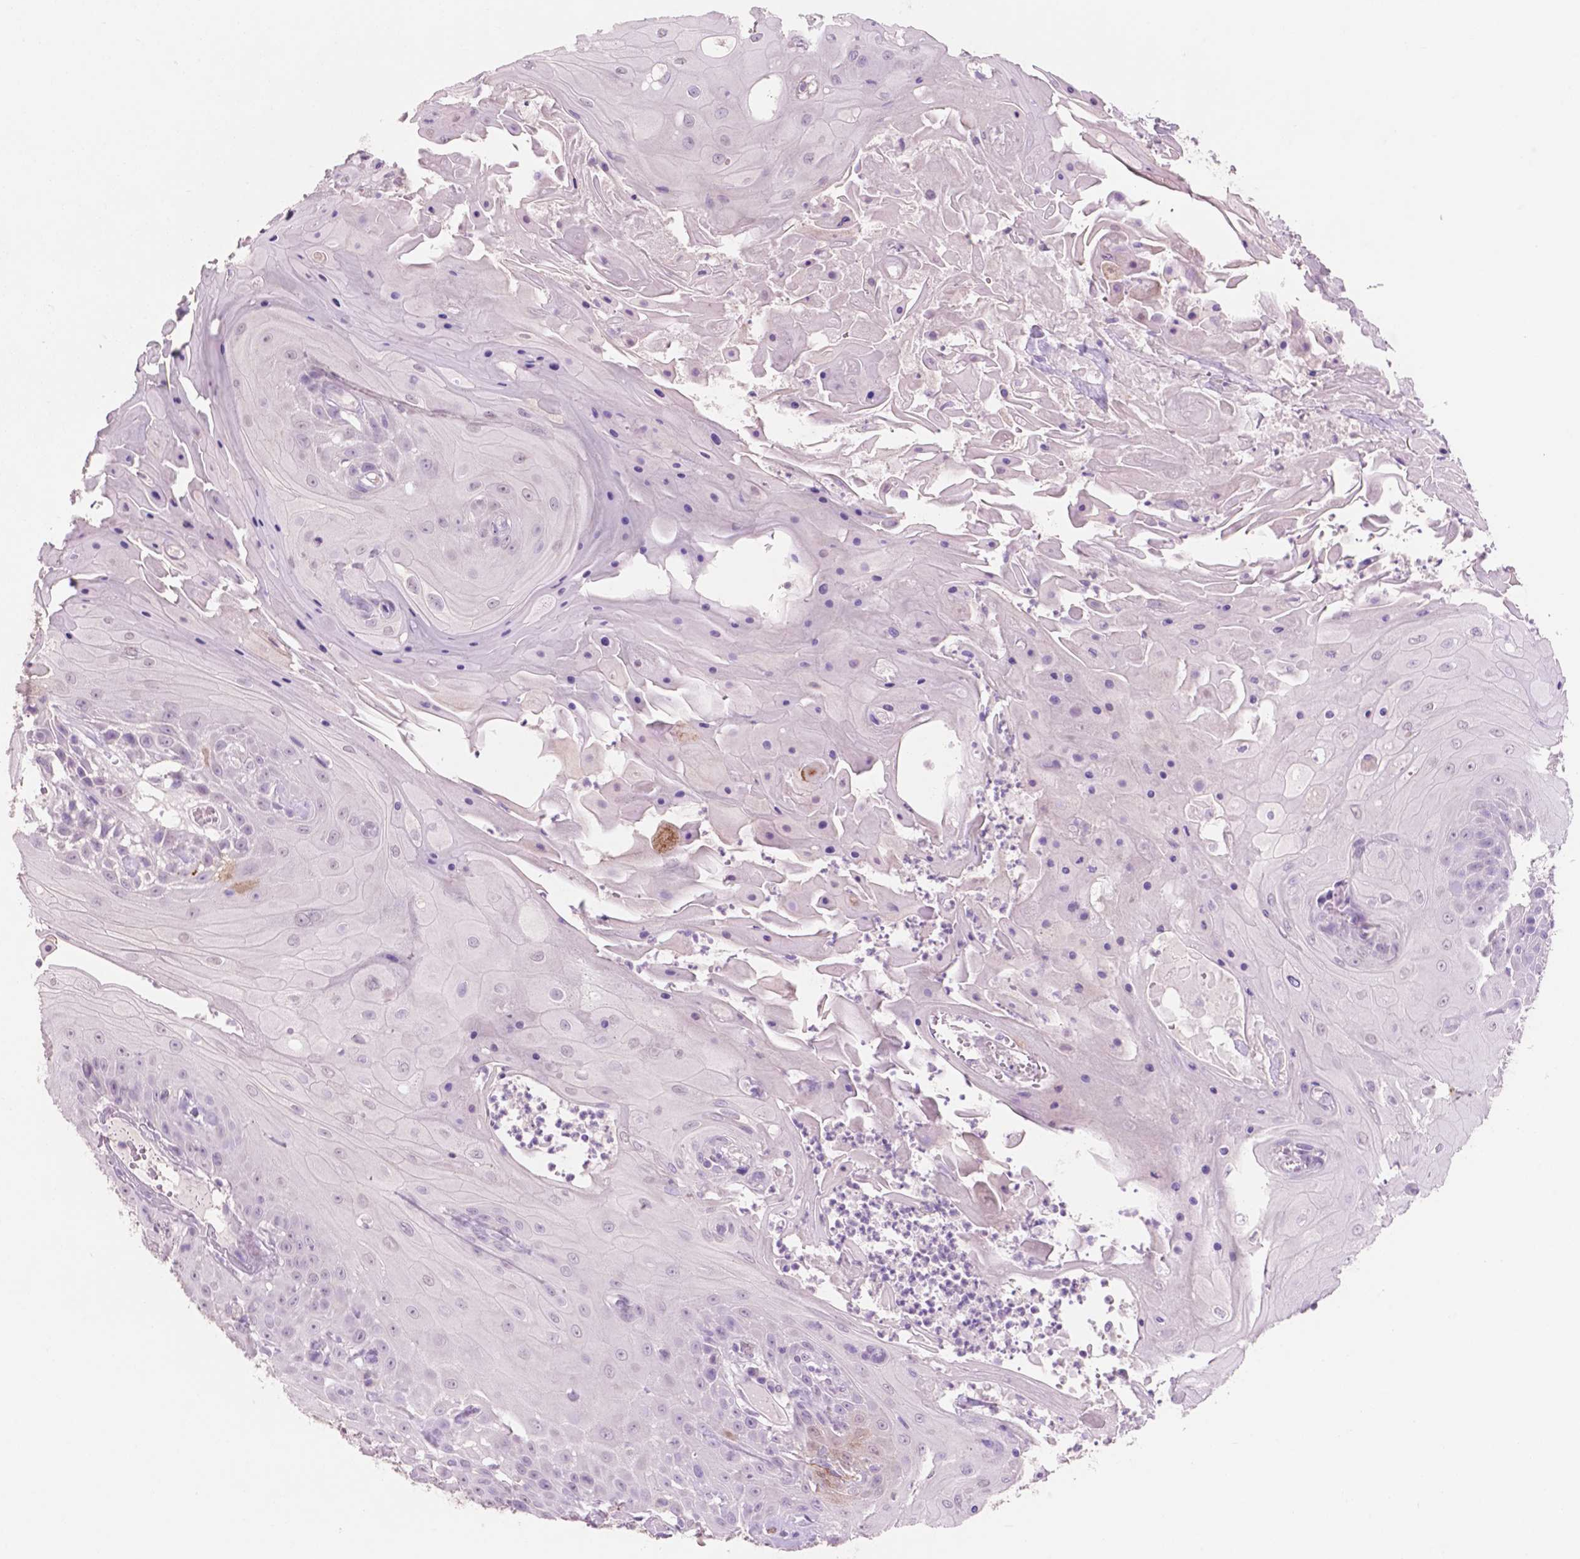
{"staining": {"intensity": "negative", "quantity": "none", "location": "none"}, "tissue": "head and neck cancer", "cell_type": "Tumor cells", "image_type": "cancer", "snomed": [{"axis": "morphology", "description": "Squamous cell carcinoma, NOS"}, {"axis": "topography", "description": "Skin"}, {"axis": "topography", "description": "Head-Neck"}], "caption": "The immunohistochemistry photomicrograph has no significant positivity in tumor cells of head and neck squamous cell carcinoma tissue.", "gene": "IDO1", "patient": {"sex": "male", "age": 80}}